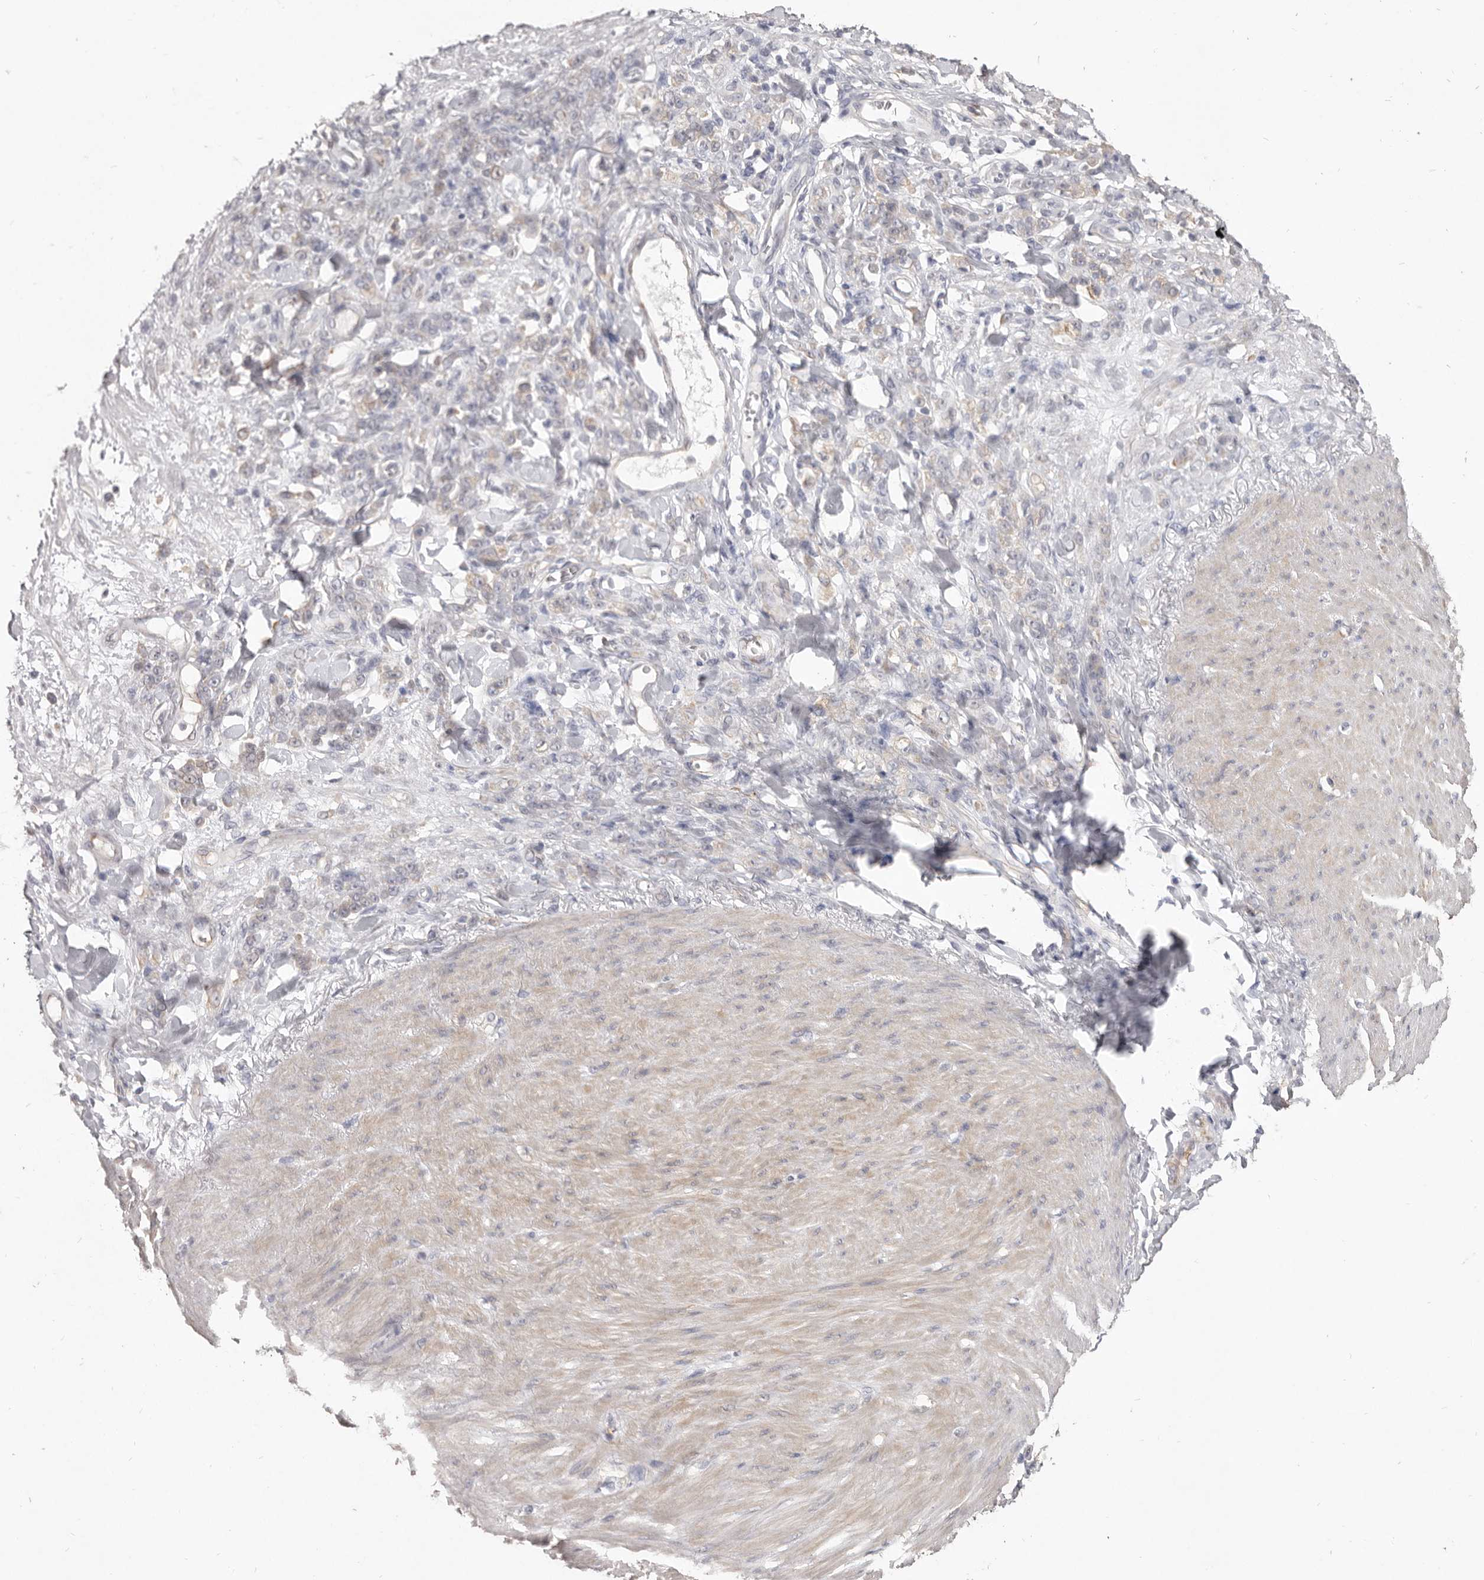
{"staining": {"intensity": "negative", "quantity": "none", "location": "none"}, "tissue": "stomach cancer", "cell_type": "Tumor cells", "image_type": "cancer", "snomed": [{"axis": "morphology", "description": "Normal tissue, NOS"}, {"axis": "morphology", "description": "Adenocarcinoma, NOS"}, {"axis": "topography", "description": "Stomach"}], "caption": "DAB (3,3'-diaminobenzidine) immunohistochemical staining of stomach cancer (adenocarcinoma) exhibits no significant expression in tumor cells. (Stains: DAB immunohistochemistry (IHC) with hematoxylin counter stain, Microscopy: brightfield microscopy at high magnification).", "gene": "ZYG11B", "patient": {"sex": "male", "age": 82}}